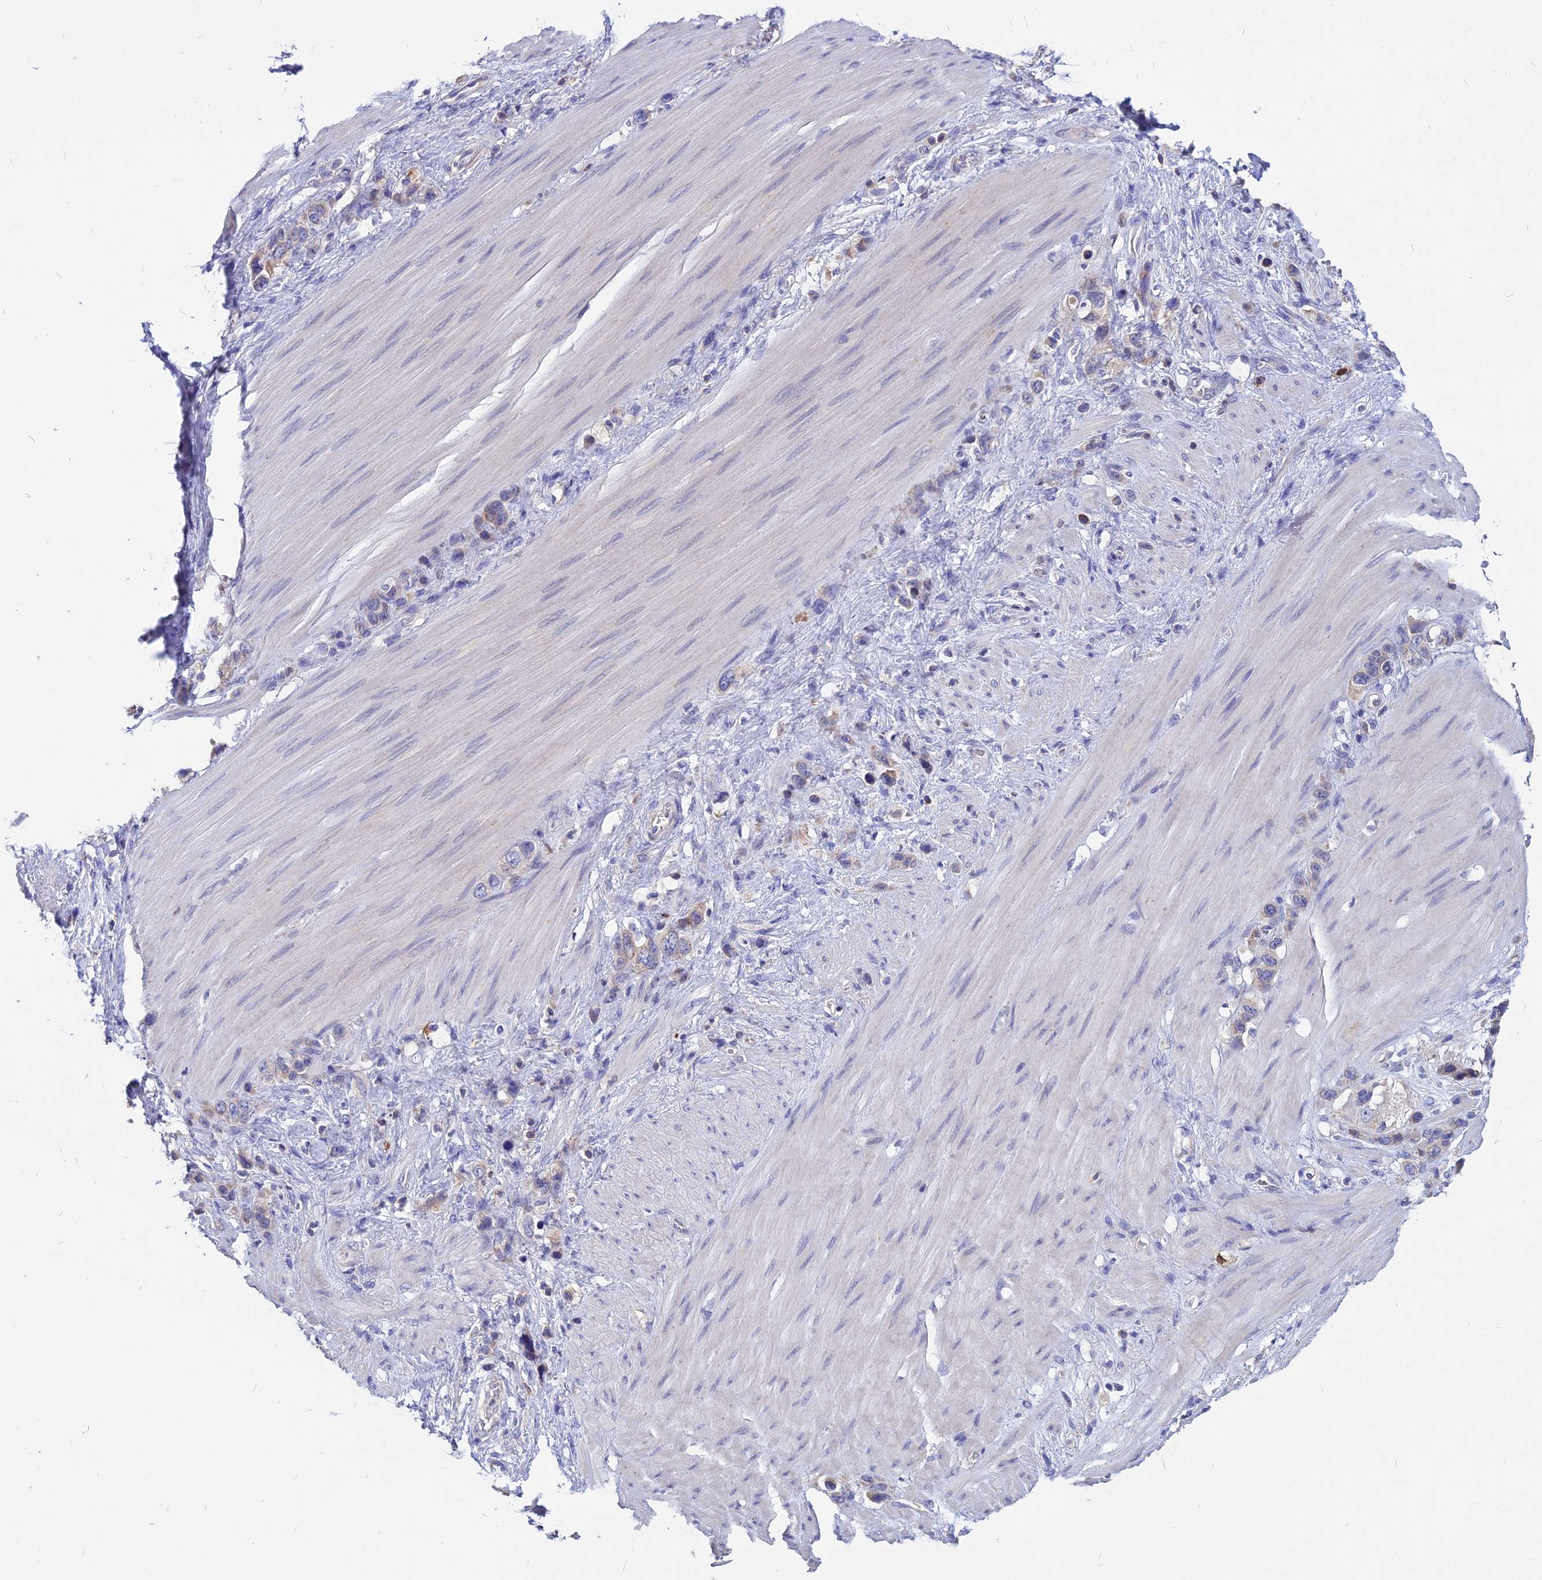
{"staining": {"intensity": "negative", "quantity": "none", "location": "none"}, "tissue": "stomach cancer", "cell_type": "Tumor cells", "image_type": "cancer", "snomed": [{"axis": "morphology", "description": "Adenocarcinoma, NOS"}, {"axis": "morphology", "description": "Adenocarcinoma, High grade"}, {"axis": "topography", "description": "Stomach, upper"}, {"axis": "topography", "description": "Stomach, lower"}], "caption": "DAB (3,3'-diaminobenzidine) immunohistochemical staining of stomach adenocarcinoma displays no significant expression in tumor cells.", "gene": "CARMIL2", "patient": {"sex": "female", "age": 65}}